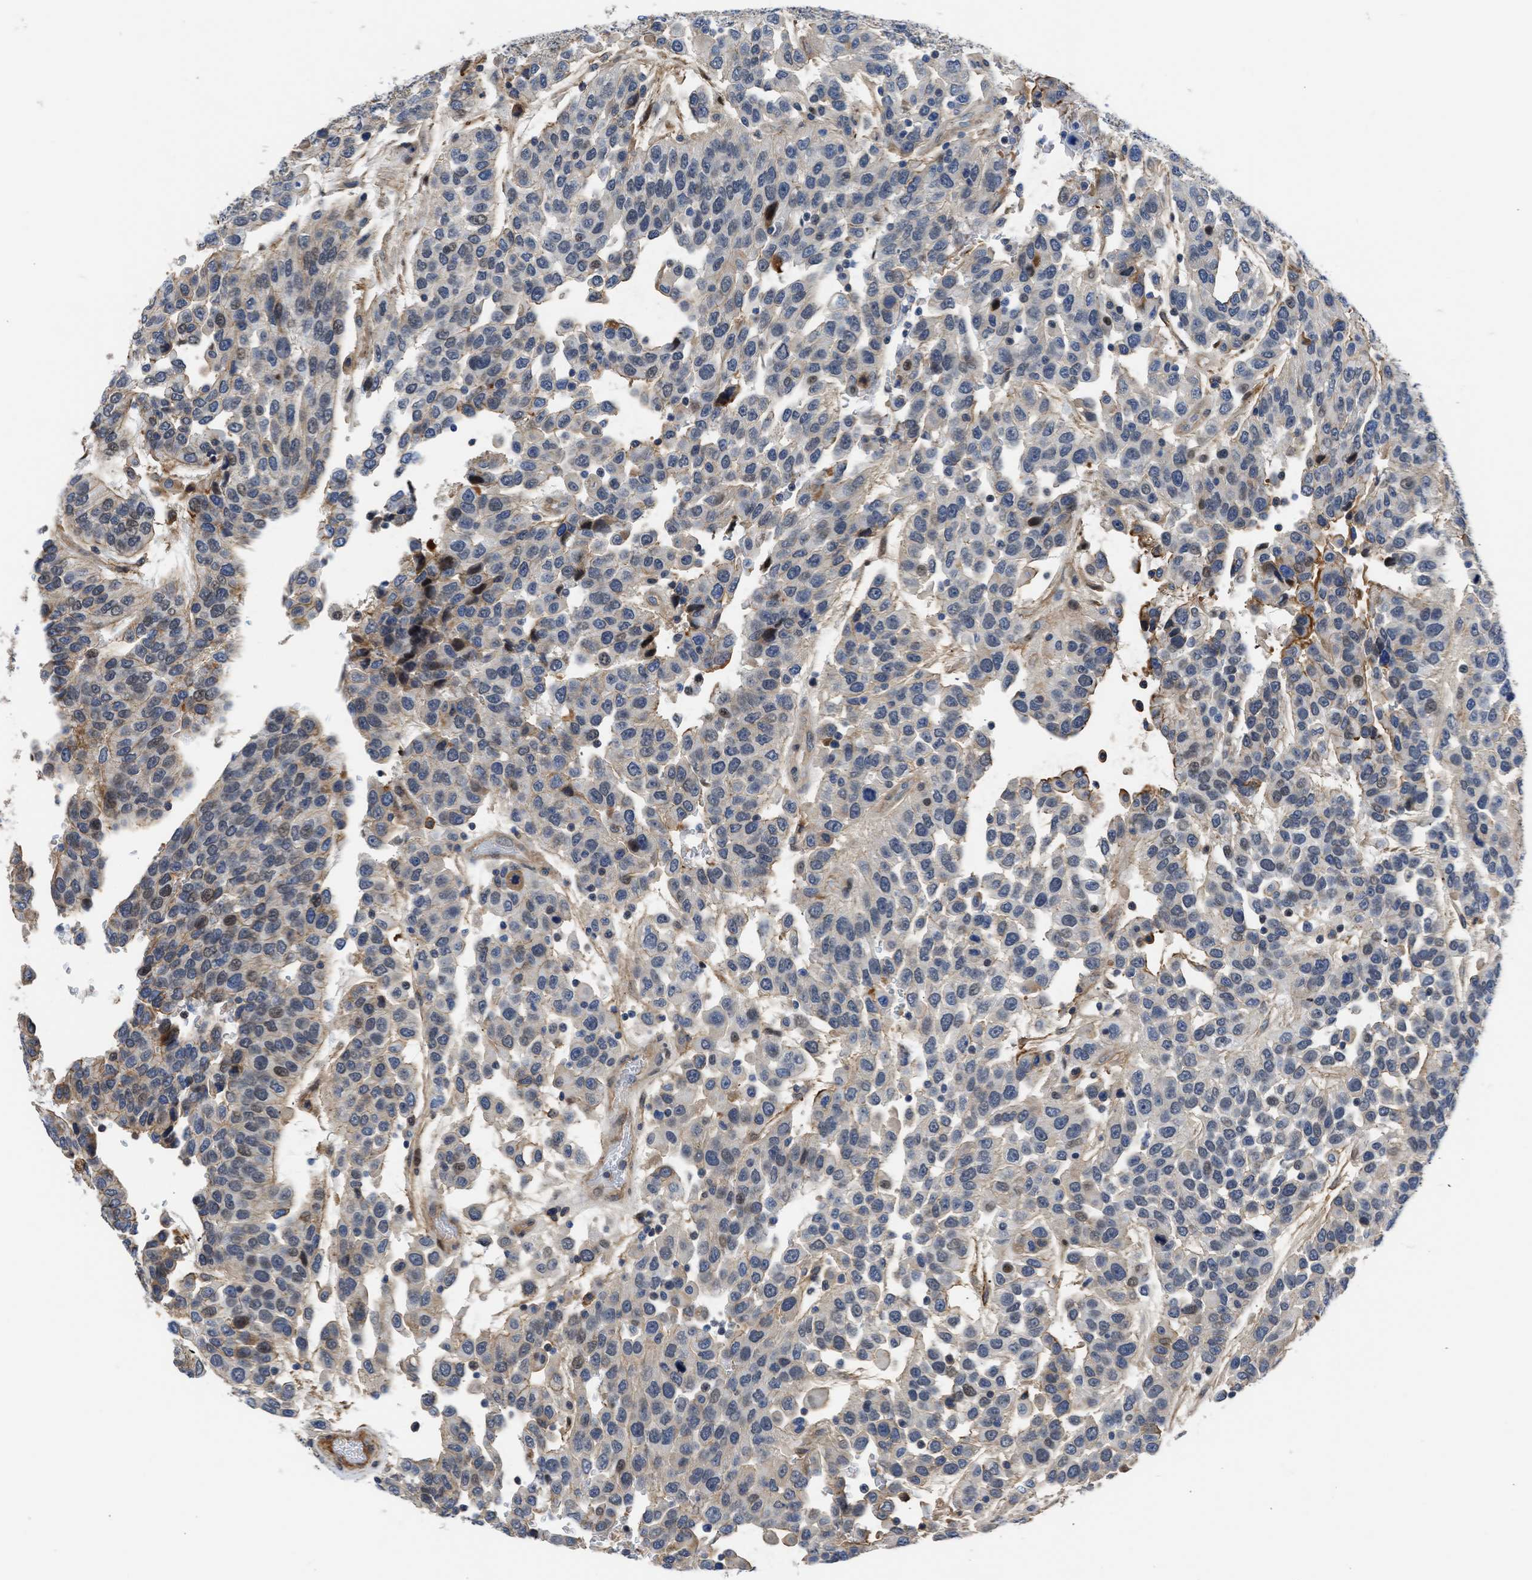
{"staining": {"intensity": "moderate", "quantity": "<25%", "location": "cytoplasmic/membranous,nuclear"}, "tissue": "urothelial cancer", "cell_type": "Tumor cells", "image_type": "cancer", "snomed": [{"axis": "morphology", "description": "Urothelial carcinoma, High grade"}, {"axis": "topography", "description": "Urinary bladder"}], "caption": "Protein expression analysis of urothelial cancer shows moderate cytoplasmic/membranous and nuclear expression in about <25% of tumor cells.", "gene": "MAS1L", "patient": {"sex": "female", "age": 80}}